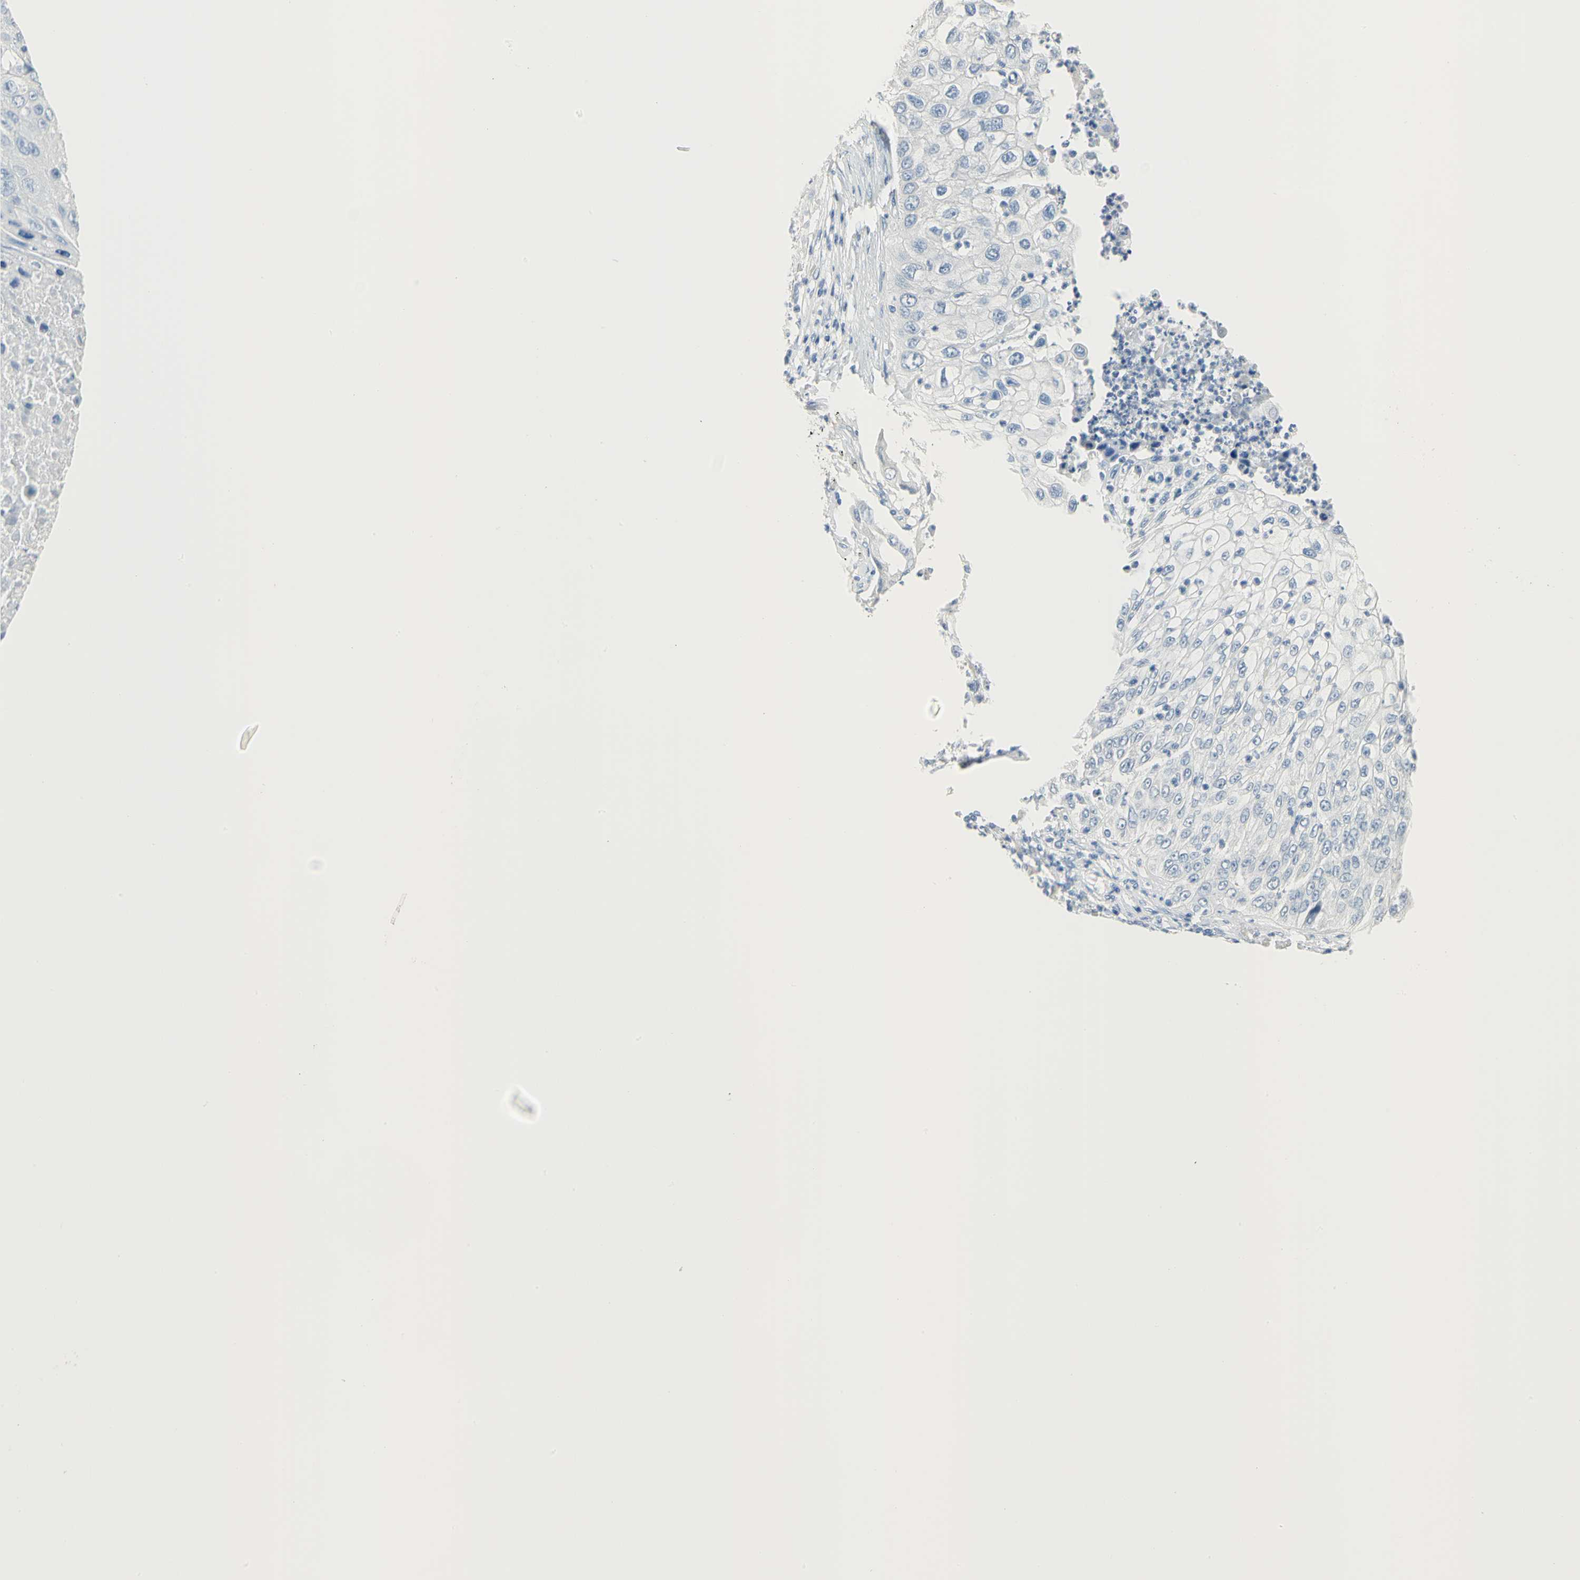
{"staining": {"intensity": "negative", "quantity": "none", "location": "none"}, "tissue": "lung cancer", "cell_type": "Tumor cells", "image_type": "cancer", "snomed": [{"axis": "morphology", "description": "Inflammation, NOS"}, {"axis": "morphology", "description": "Squamous cell carcinoma, NOS"}, {"axis": "topography", "description": "Lymph node"}, {"axis": "topography", "description": "Soft tissue"}, {"axis": "topography", "description": "Lung"}], "caption": "Protein analysis of lung squamous cell carcinoma exhibits no significant staining in tumor cells.", "gene": "CA3", "patient": {"sex": "male", "age": 66}}